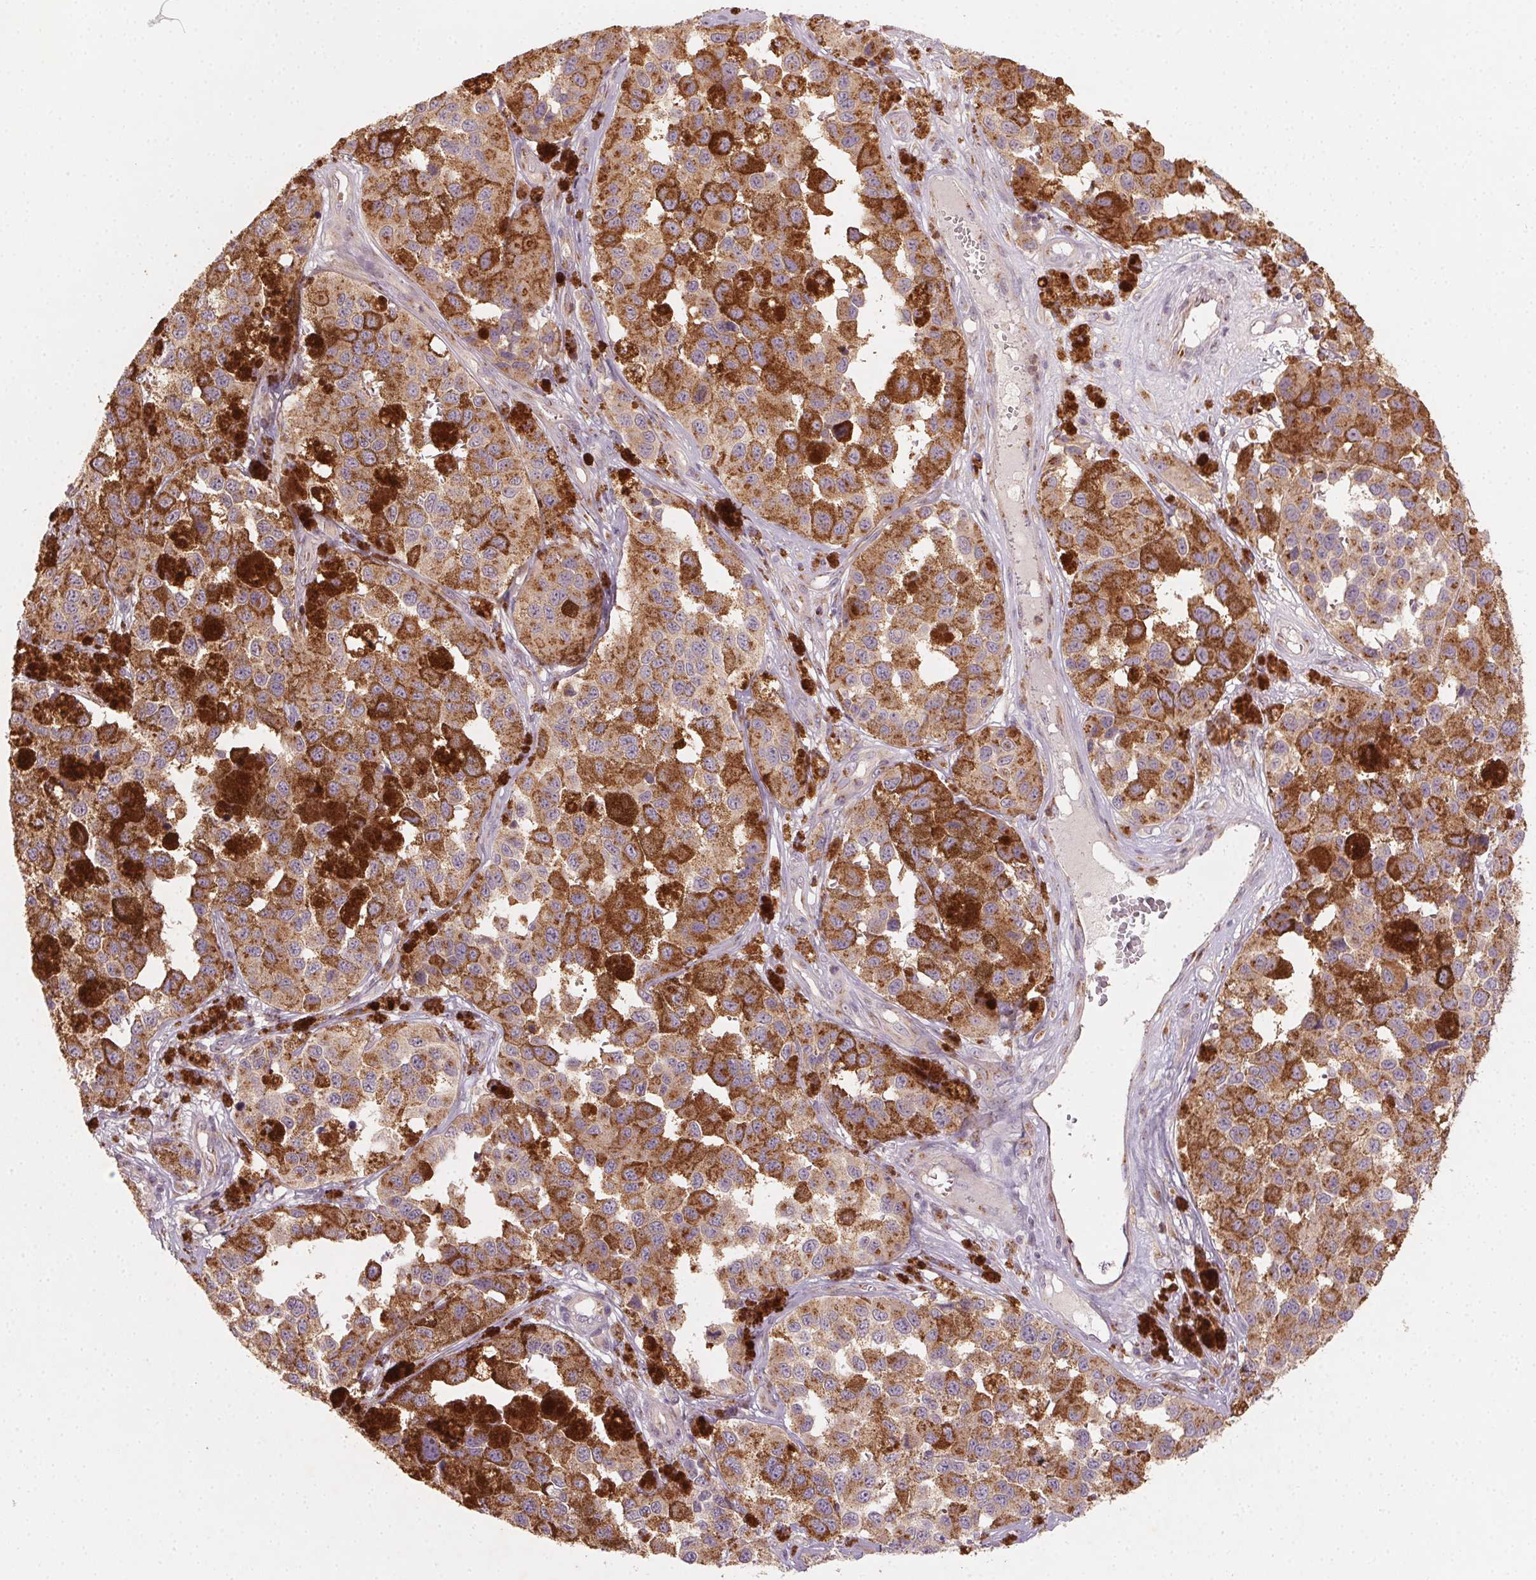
{"staining": {"intensity": "moderate", "quantity": ">75%", "location": "cytoplasmic/membranous"}, "tissue": "melanoma", "cell_type": "Tumor cells", "image_type": "cancer", "snomed": [{"axis": "morphology", "description": "Malignant melanoma, NOS"}, {"axis": "topography", "description": "Skin"}], "caption": "Melanoma stained with IHC demonstrates moderate cytoplasmic/membranous positivity in approximately >75% of tumor cells. Nuclei are stained in blue.", "gene": "AP1S1", "patient": {"sex": "female", "age": 58}}